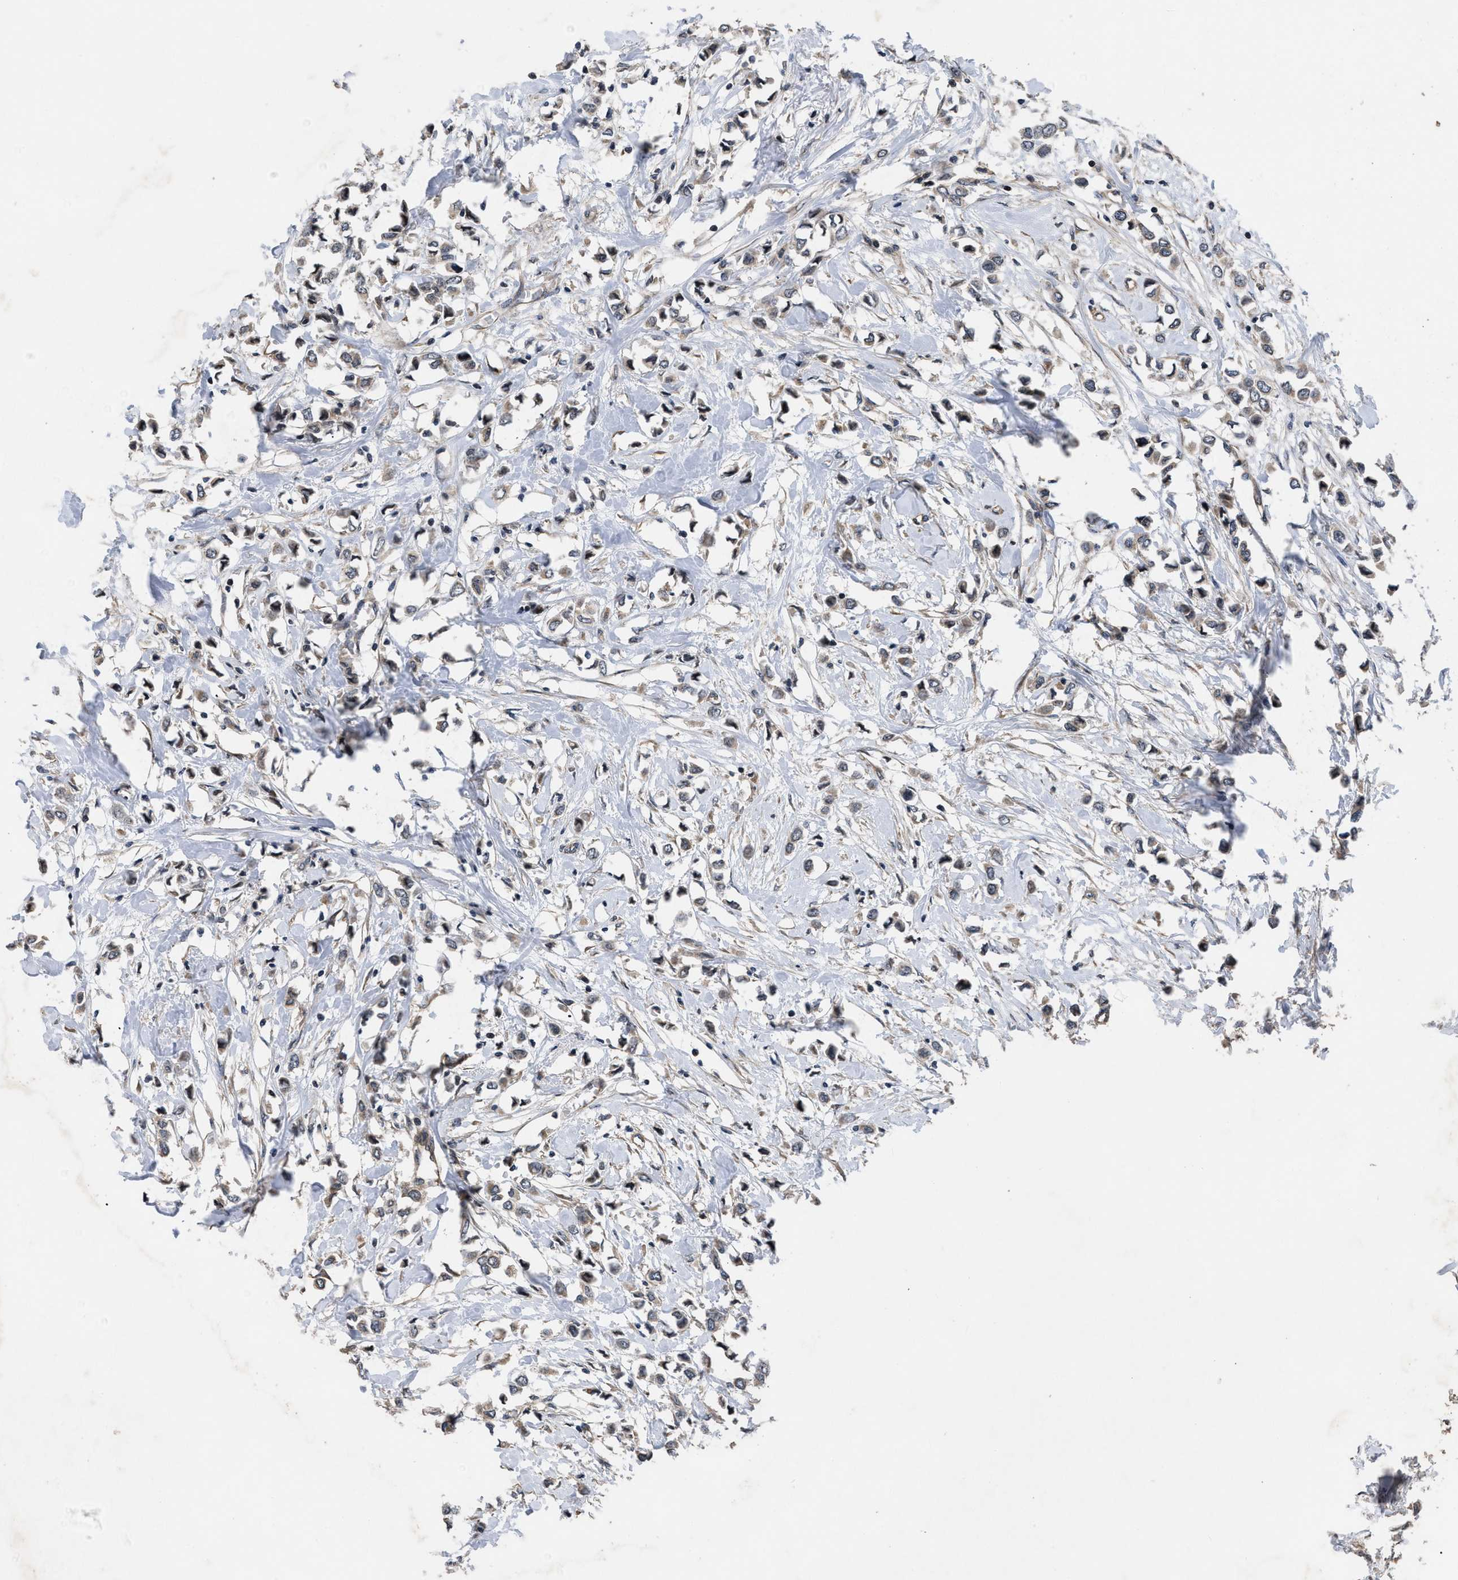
{"staining": {"intensity": "weak", "quantity": "<25%", "location": "cytoplasmic/membranous"}, "tissue": "breast cancer", "cell_type": "Tumor cells", "image_type": "cancer", "snomed": [{"axis": "morphology", "description": "Lobular carcinoma"}, {"axis": "topography", "description": "Breast"}], "caption": "High magnification brightfield microscopy of lobular carcinoma (breast) stained with DAB (brown) and counterstained with hematoxylin (blue): tumor cells show no significant positivity.", "gene": "DNAJC14", "patient": {"sex": "female", "age": 51}}